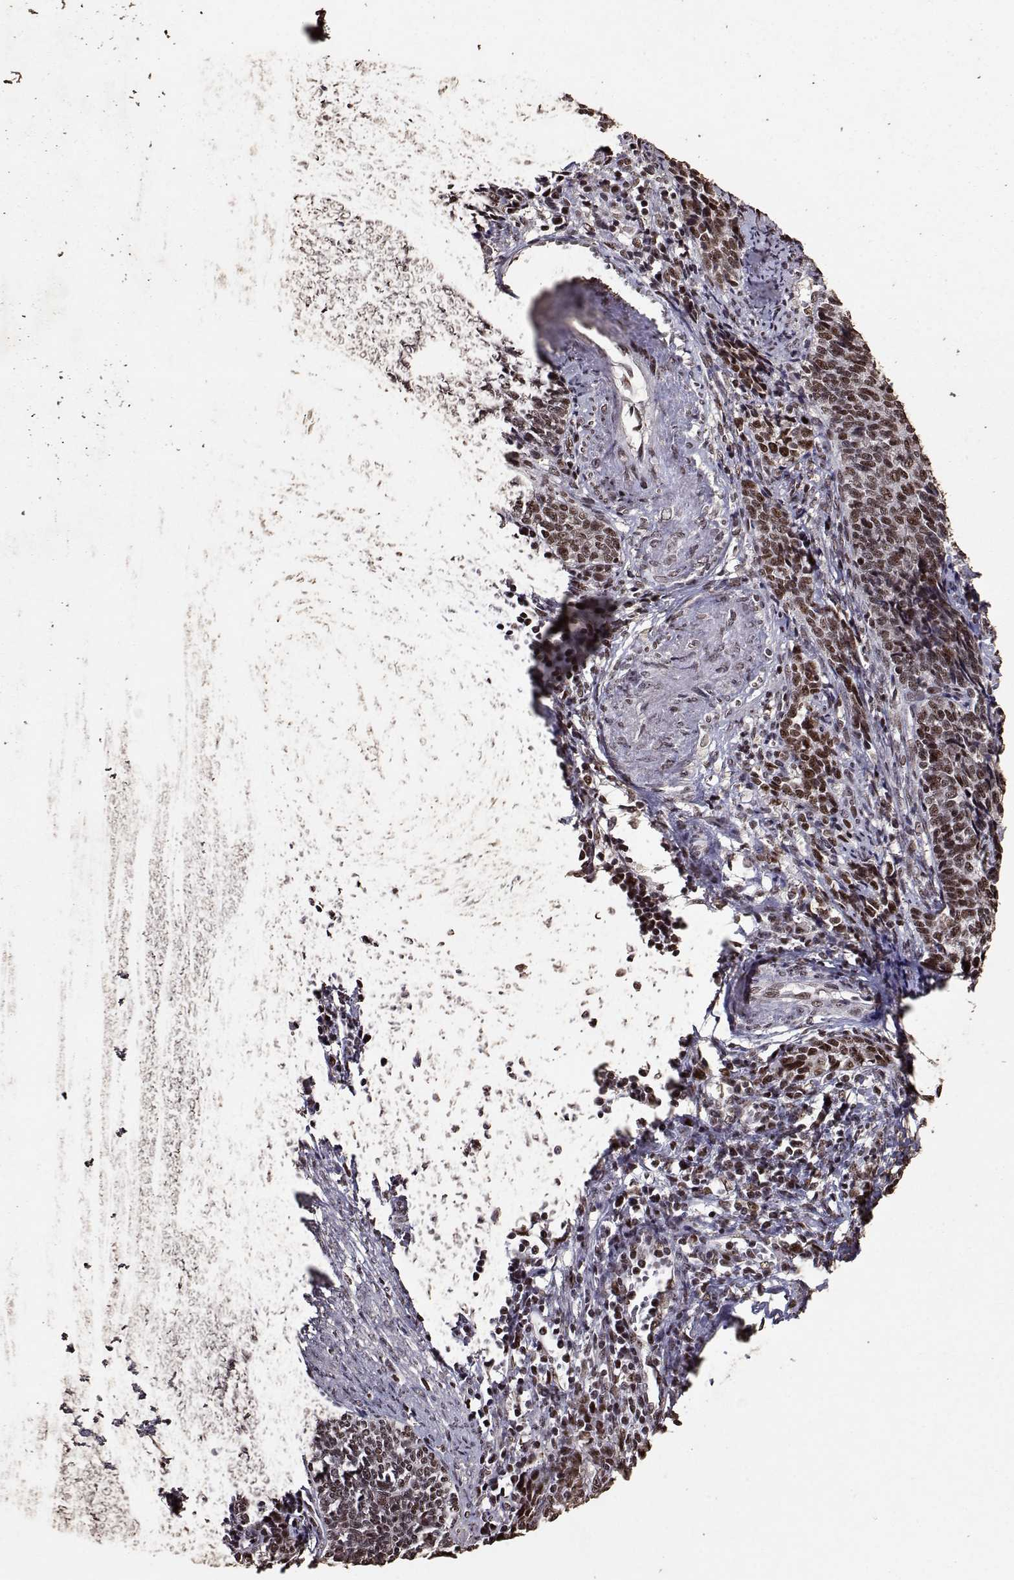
{"staining": {"intensity": "strong", "quantity": ">75%", "location": "nuclear"}, "tissue": "cervical cancer", "cell_type": "Tumor cells", "image_type": "cancer", "snomed": [{"axis": "morphology", "description": "Squamous cell carcinoma, NOS"}, {"axis": "topography", "description": "Cervix"}], "caption": "Strong nuclear protein expression is seen in about >75% of tumor cells in cervical squamous cell carcinoma.", "gene": "TOE1", "patient": {"sex": "female", "age": 39}}